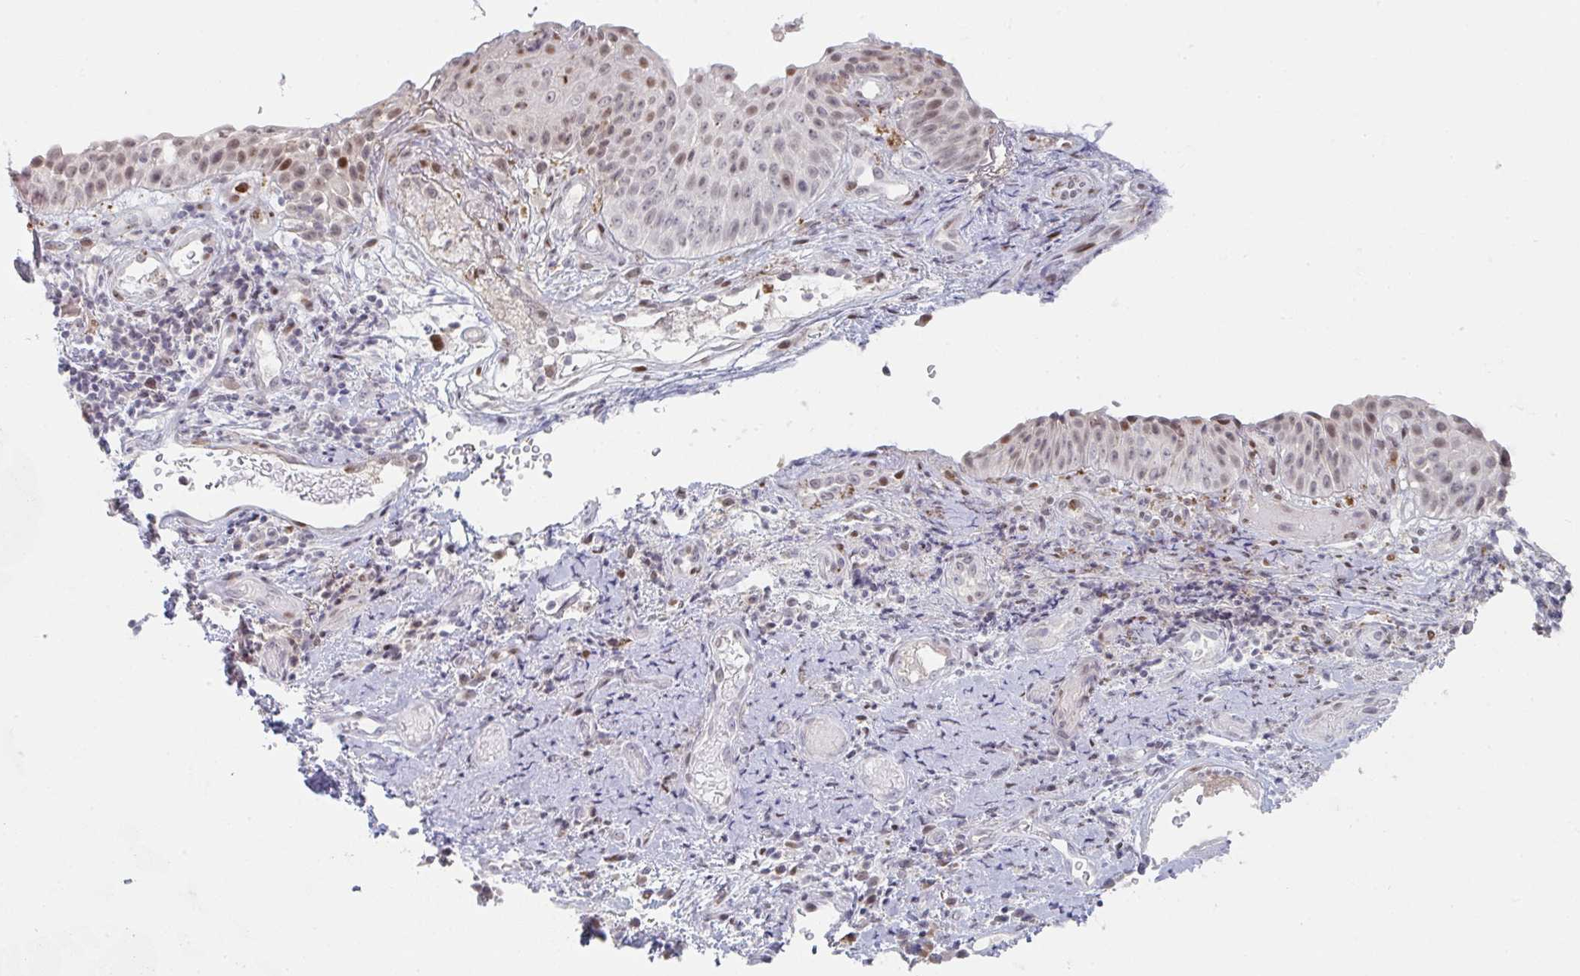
{"staining": {"intensity": "moderate", "quantity": "<25%", "location": "nuclear"}, "tissue": "nasopharynx", "cell_type": "Respiratory epithelial cells", "image_type": "normal", "snomed": [{"axis": "morphology", "description": "Normal tissue, NOS"}, {"axis": "morphology", "description": "Inflammation, NOS"}, {"axis": "topography", "description": "Nasopharynx"}], "caption": "Immunohistochemistry histopathology image of unremarkable nasopharynx: nasopharynx stained using immunohistochemistry shows low levels of moderate protein expression localized specifically in the nuclear of respiratory epithelial cells, appearing as a nuclear brown color.", "gene": "LIN54", "patient": {"sex": "male", "age": 54}}